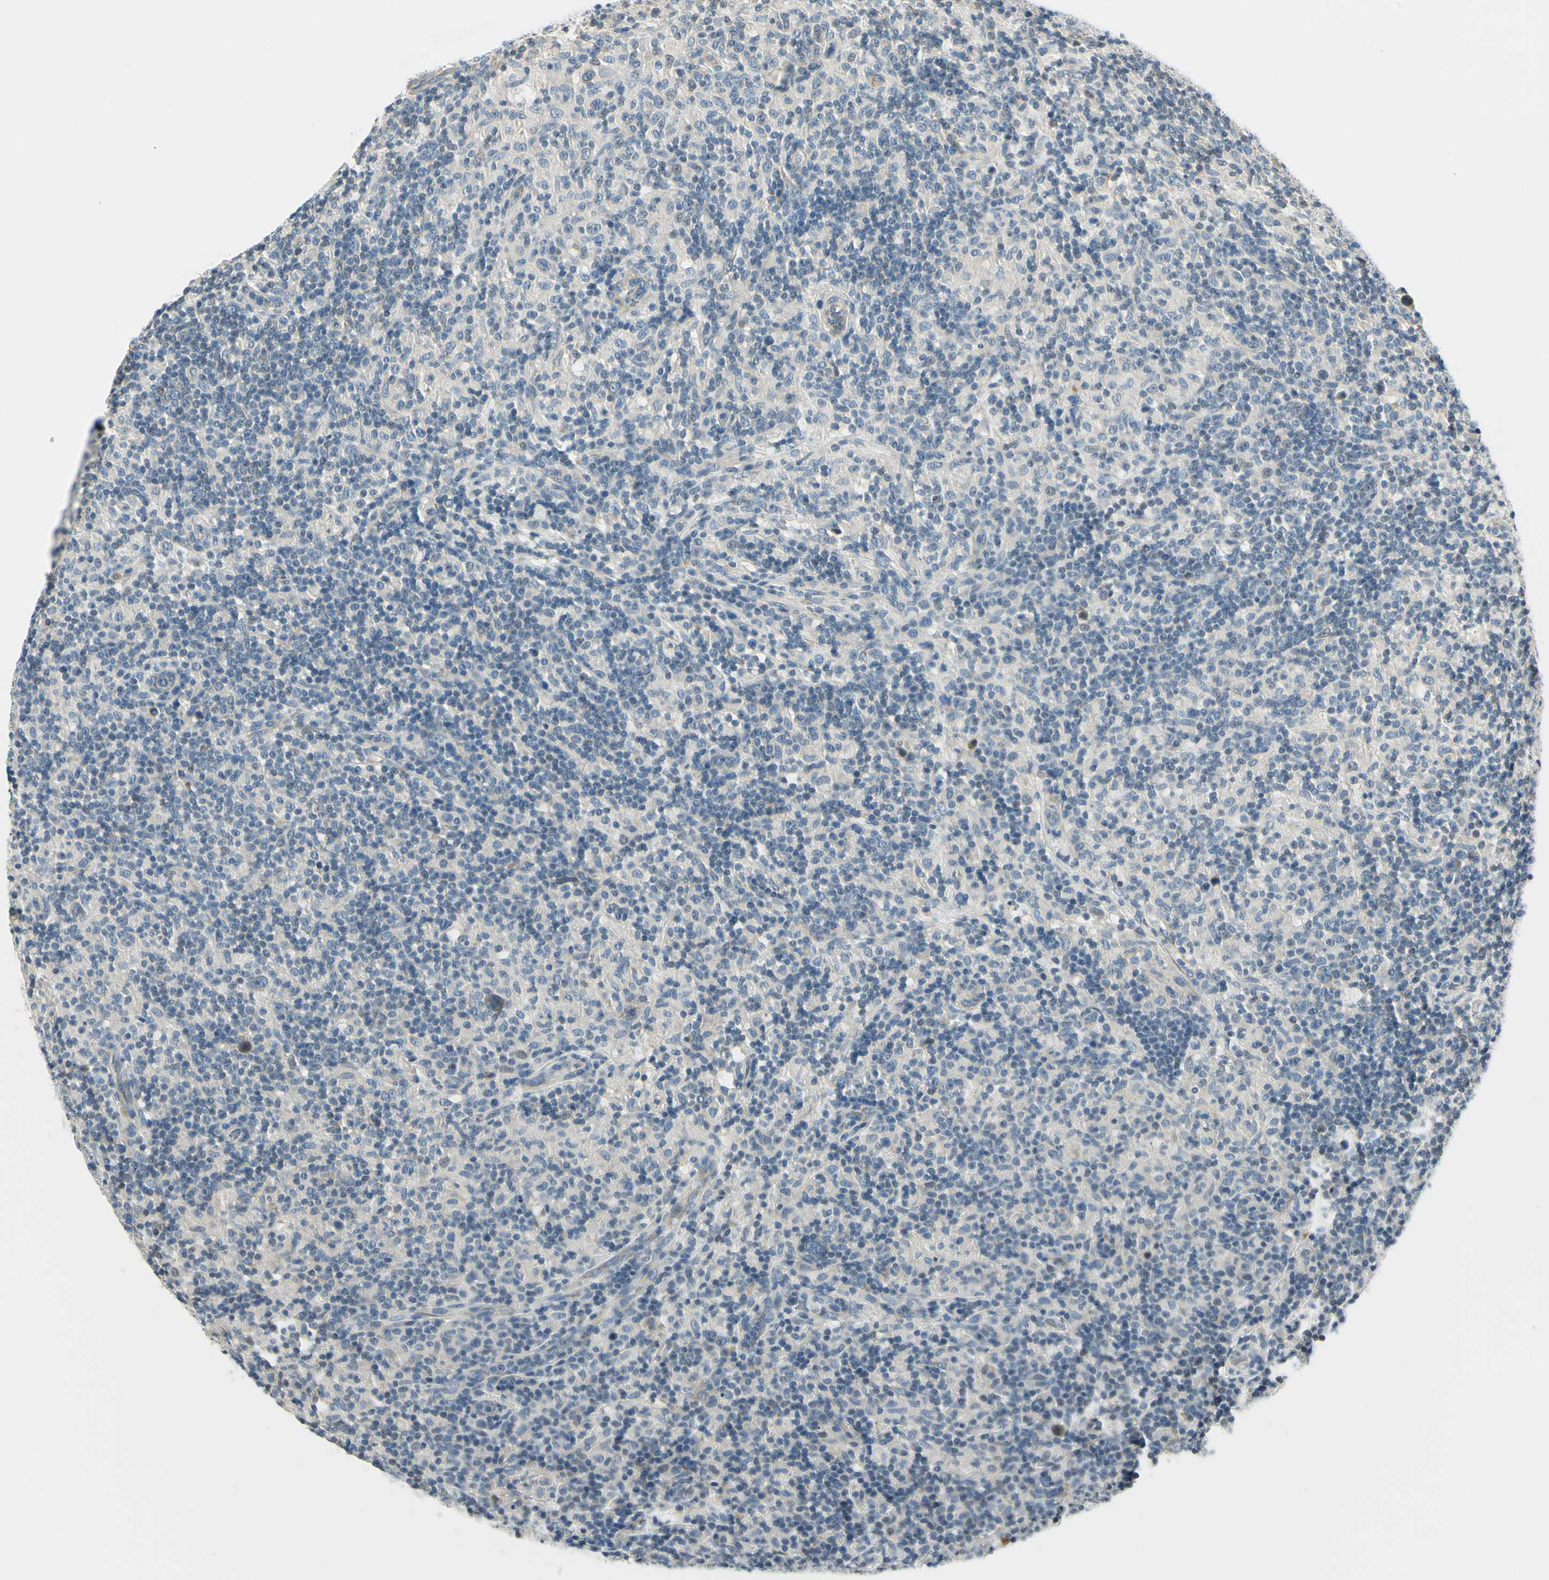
{"staining": {"intensity": "negative", "quantity": "none", "location": "none"}, "tissue": "lymphoma", "cell_type": "Tumor cells", "image_type": "cancer", "snomed": [{"axis": "morphology", "description": "Hodgkin's disease, NOS"}, {"axis": "topography", "description": "Lymph node"}], "caption": "Immunohistochemistry (IHC) of Hodgkin's disease exhibits no staining in tumor cells.", "gene": "IGDCC4", "patient": {"sex": "male", "age": 70}}